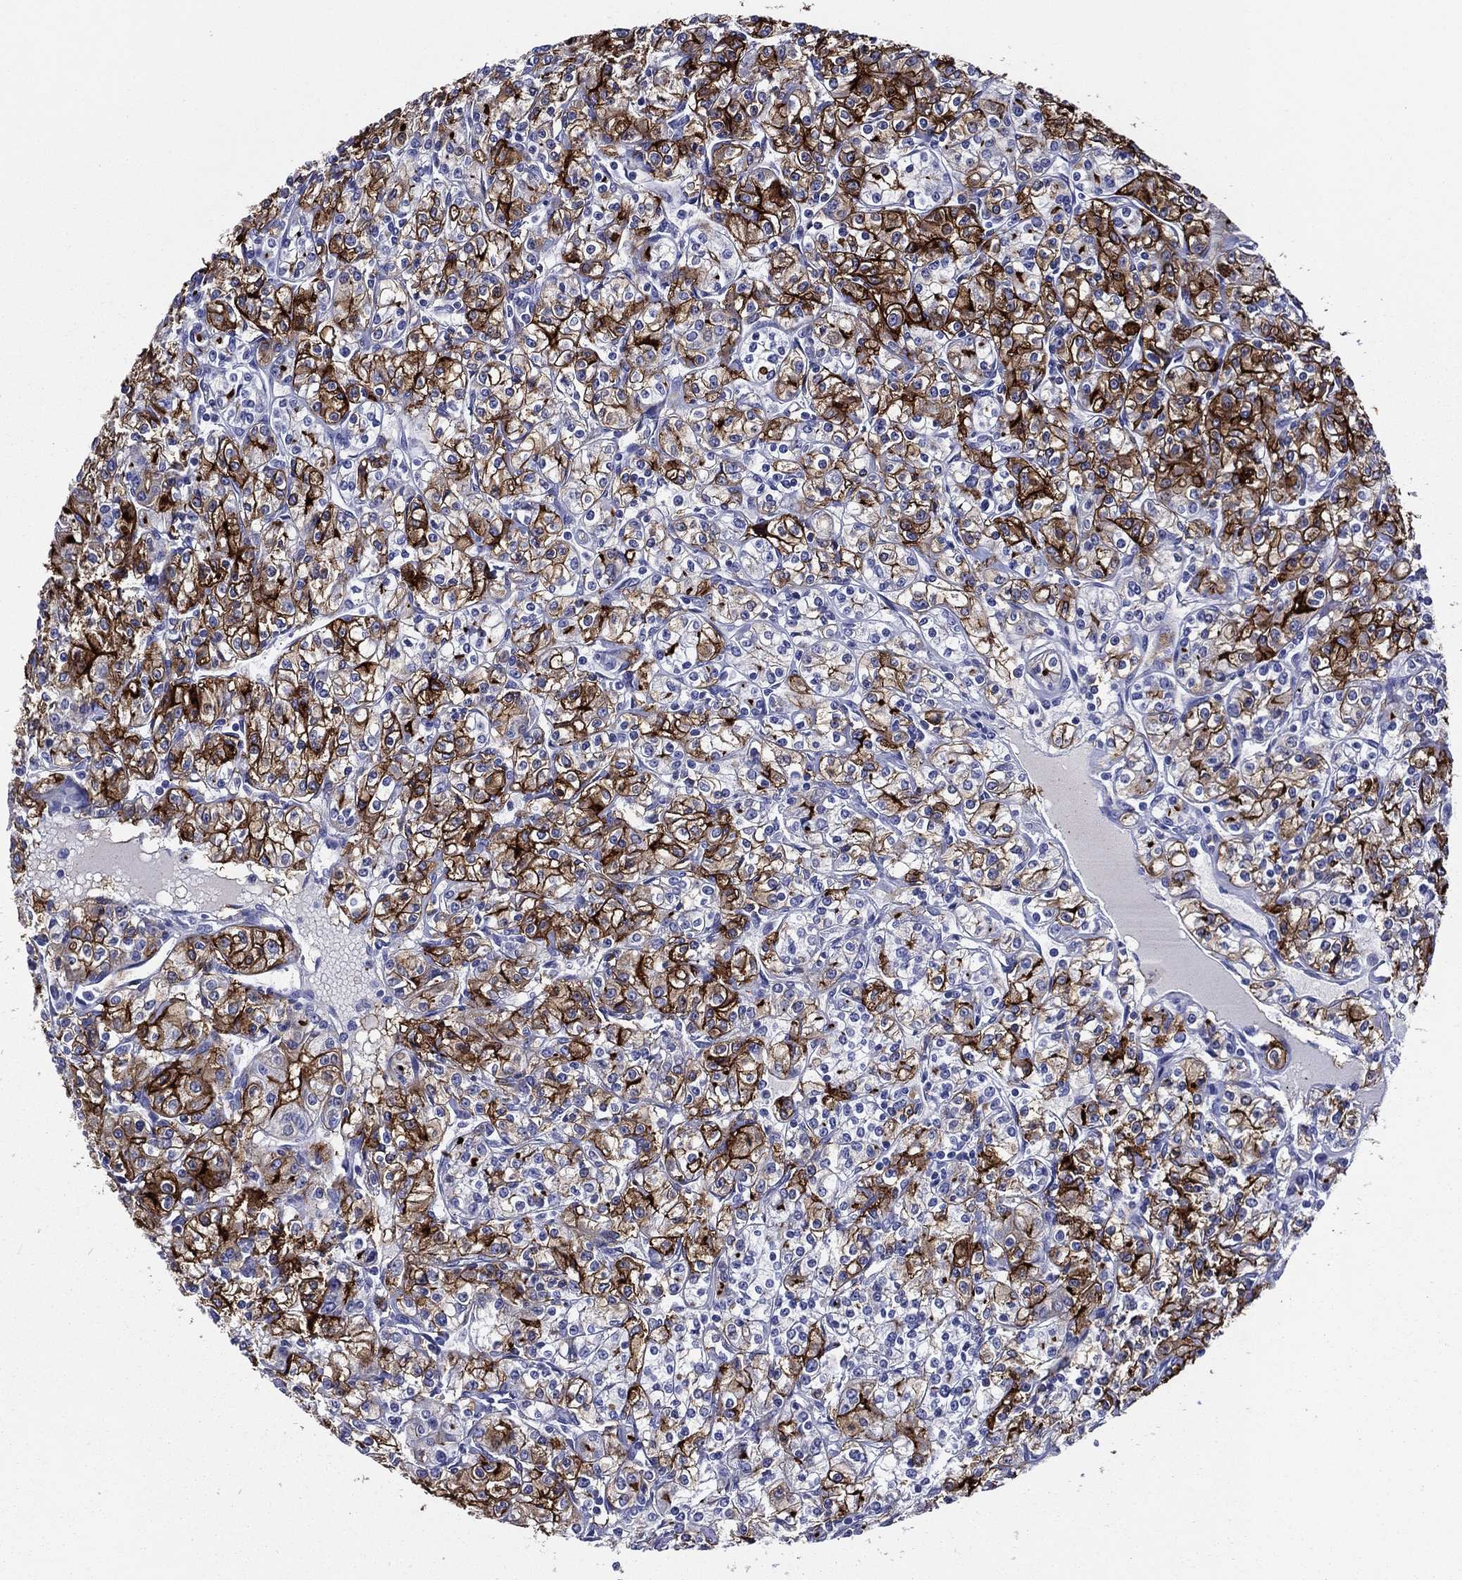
{"staining": {"intensity": "strong", "quantity": "25%-75%", "location": "cytoplasmic/membranous"}, "tissue": "renal cancer", "cell_type": "Tumor cells", "image_type": "cancer", "snomed": [{"axis": "morphology", "description": "Adenocarcinoma, NOS"}, {"axis": "topography", "description": "Kidney"}], "caption": "A brown stain labels strong cytoplasmic/membranous expression of a protein in adenocarcinoma (renal) tumor cells. (brown staining indicates protein expression, while blue staining denotes nuclei).", "gene": "ACE2", "patient": {"sex": "male", "age": 77}}